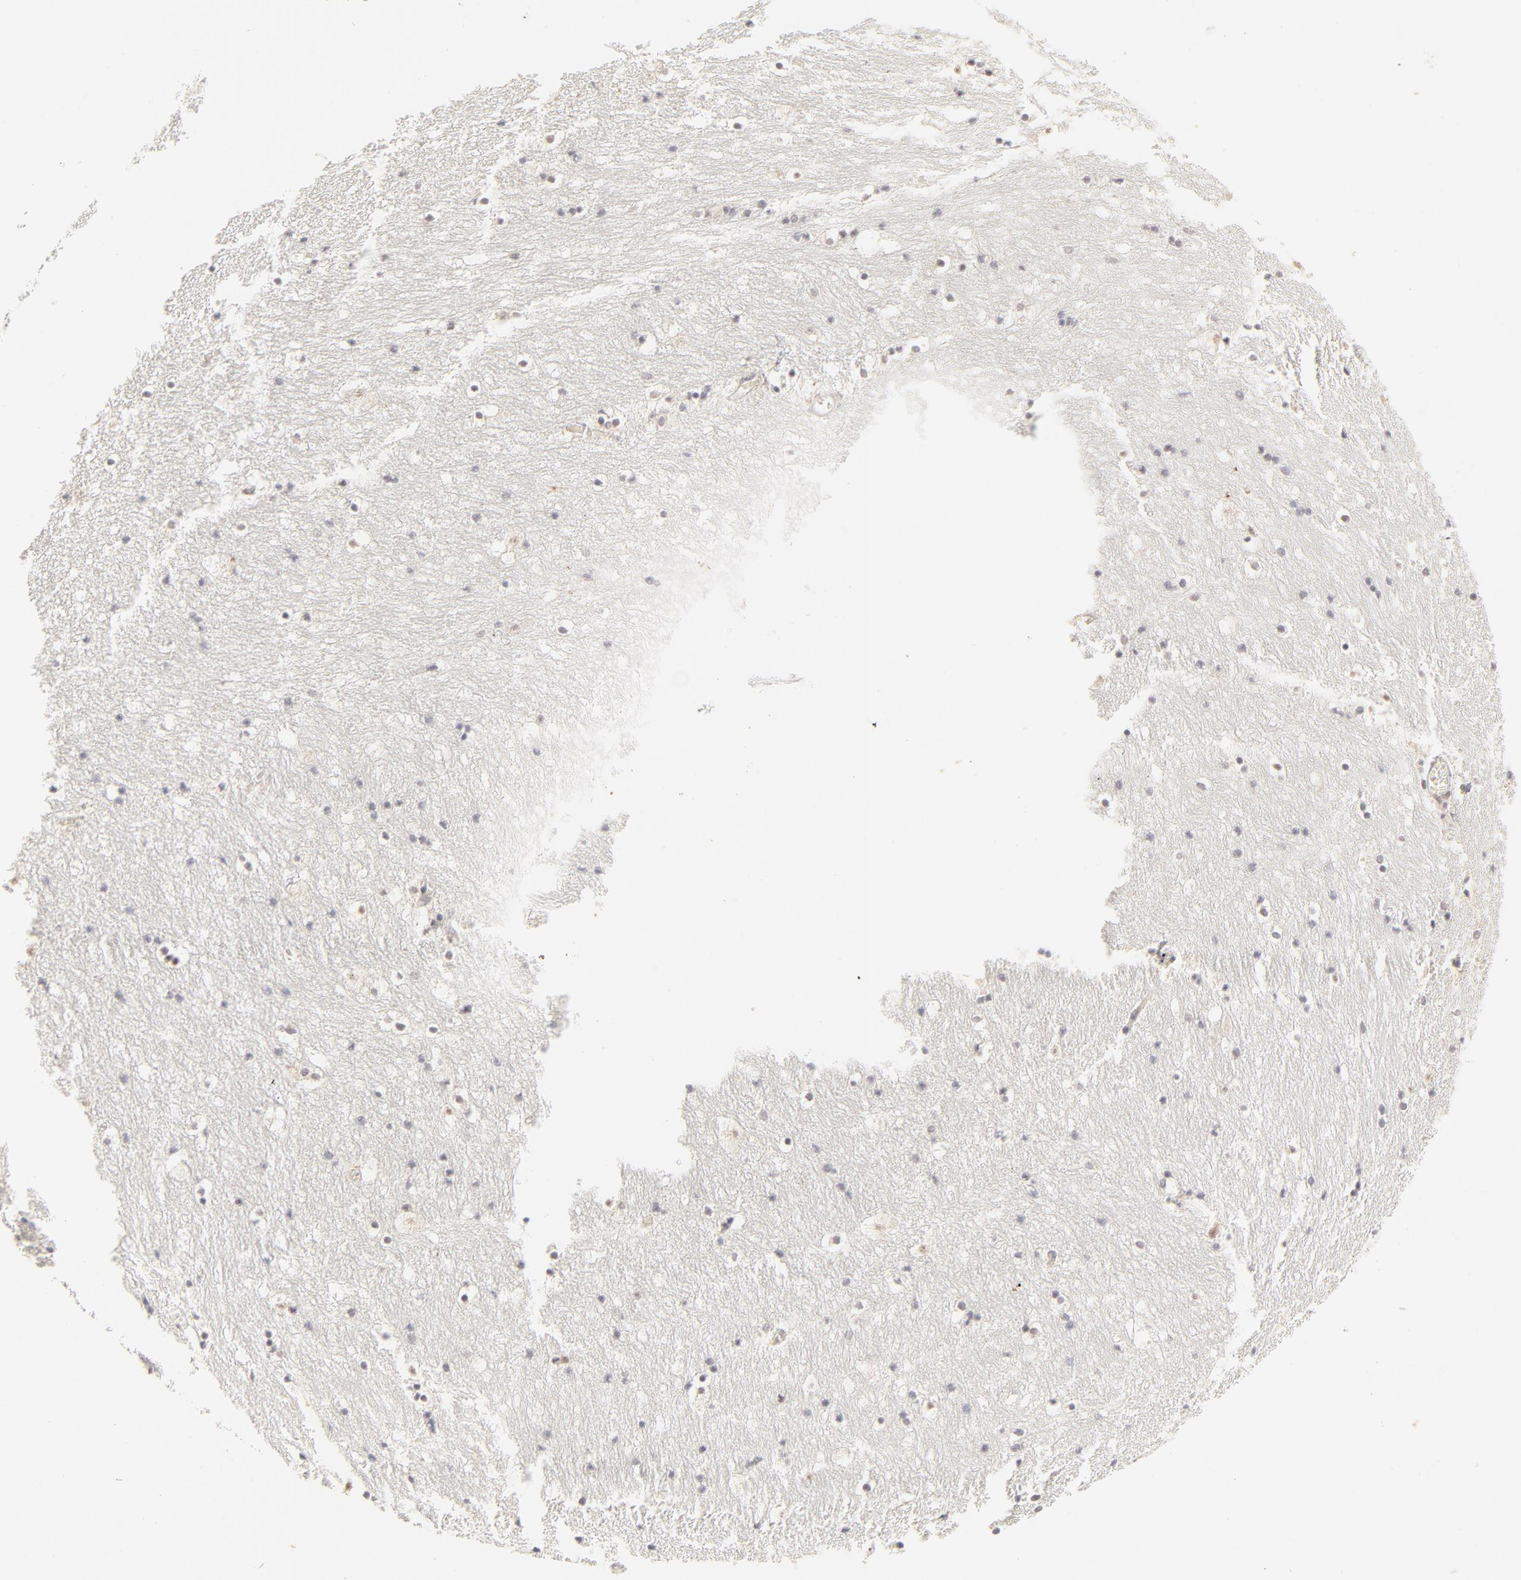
{"staining": {"intensity": "moderate", "quantity": "25%-75%", "location": "nuclear"}, "tissue": "caudate", "cell_type": "Glial cells", "image_type": "normal", "snomed": [{"axis": "morphology", "description": "Normal tissue, NOS"}, {"axis": "topography", "description": "Lateral ventricle wall"}], "caption": "The immunohistochemical stain shows moderate nuclear staining in glial cells of unremarkable caudate.", "gene": "PBX1", "patient": {"sex": "male", "age": 45}}